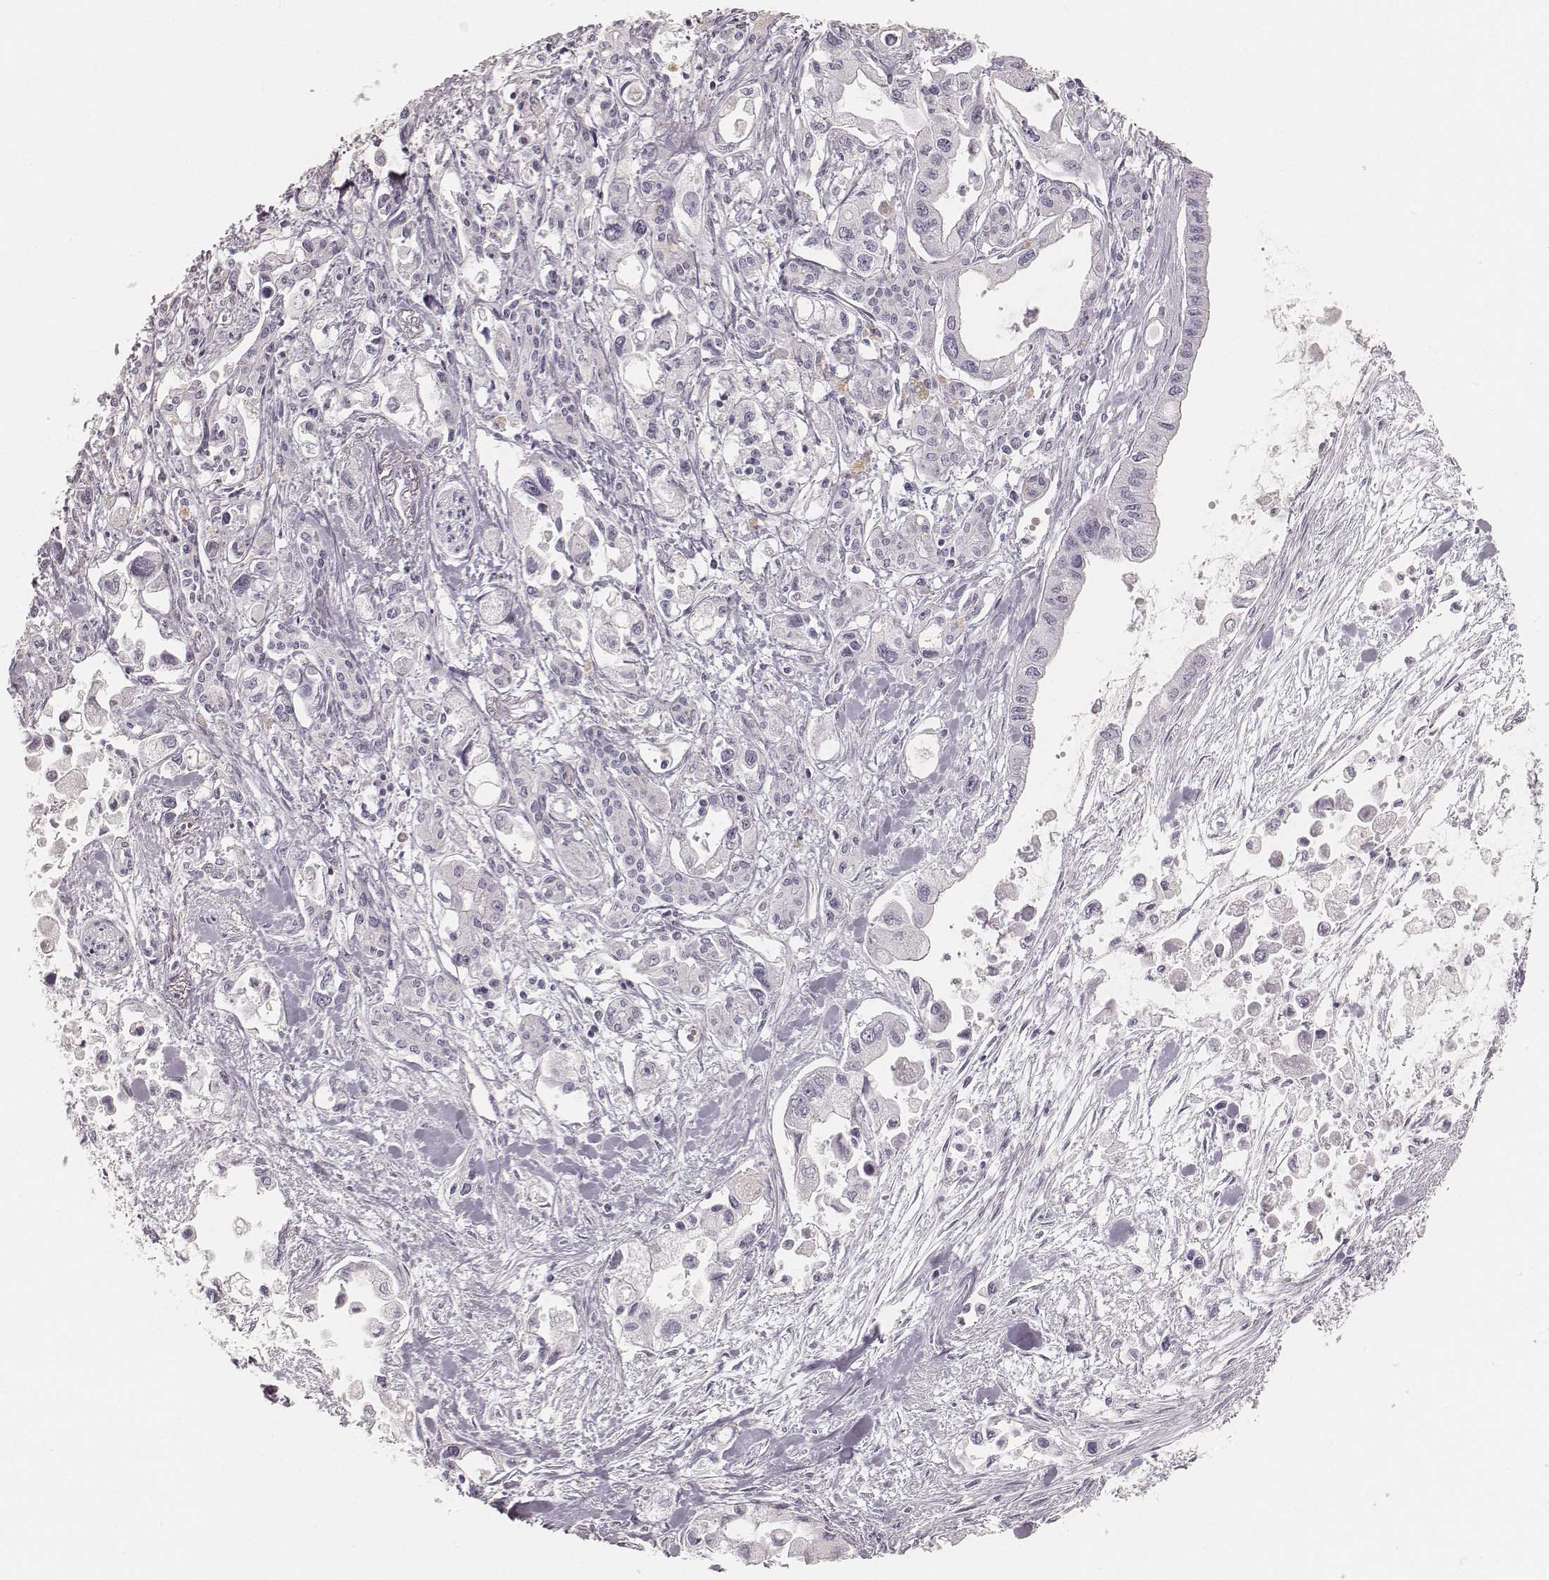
{"staining": {"intensity": "negative", "quantity": "none", "location": "none"}, "tissue": "pancreatic cancer", "cell_type": "Tumor cells", "image_type": "cancer", "snomed": [{"axis": "morphology", "description": "Adenocarcinoma, NOS"}, {"axis": "topography", "description": "Pancreas"}], "caption": "Tumor cells are negative for brown protein staining in pancreatic adenocarcinoma.", "gene": "KRT82", "patient": {"sex": "female", "age": 61}}